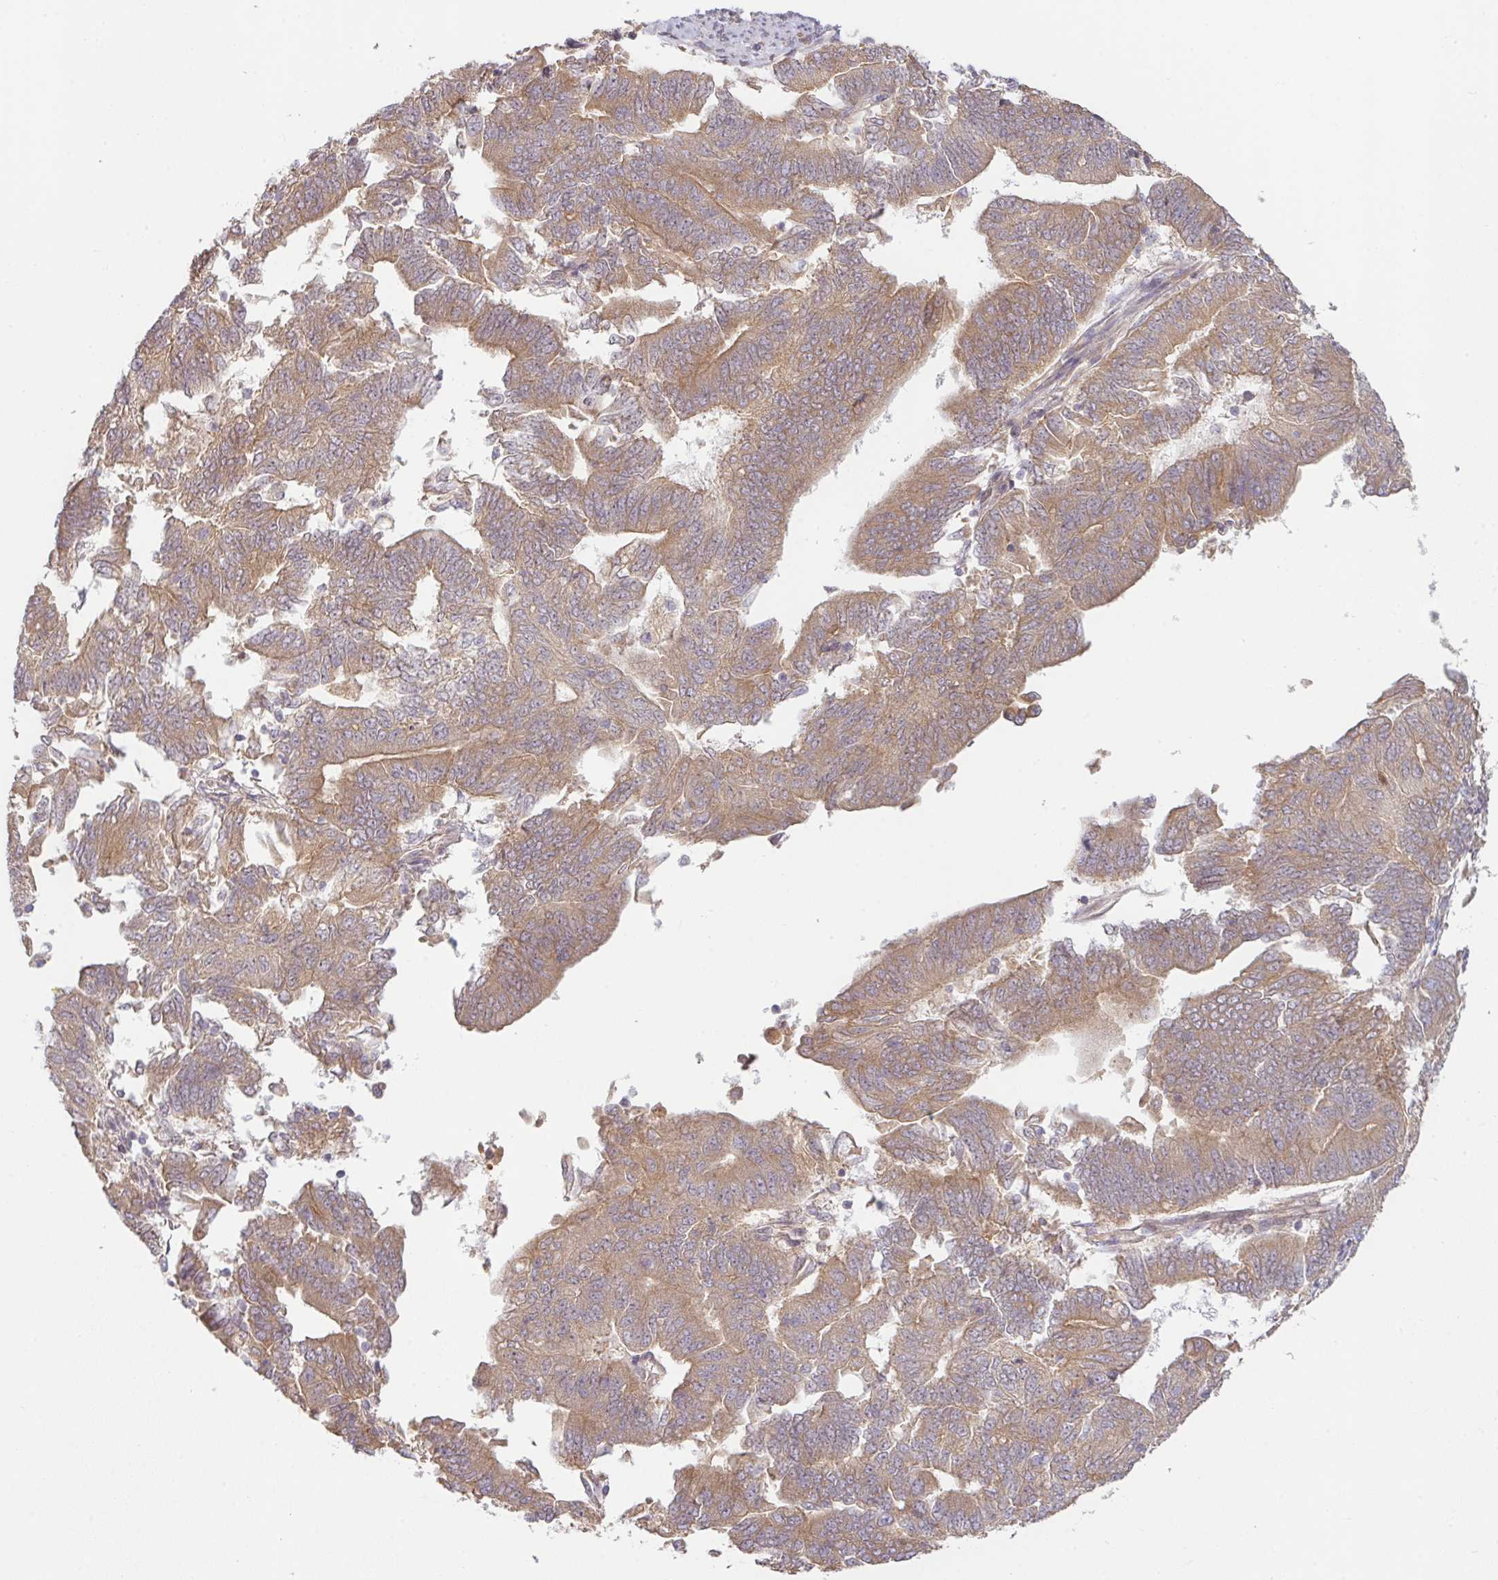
{"staining": {"intensity": "moderate", "quantity": ">75%", "location": "cytoplasmic/membranous"}, "tissue": "endometrial cancer", "cell_type": "Tumor cells", "image_type": "cancer", "snomed": [{"axis": "morphology", "description": "Adenocarcinoma, NOS"}, {"axis": "topography", "description": "Endometrium"}], "caption": "The photomicrograph reveals immunohistochemical staining of adenocarcinoma (endometrial). There is moderate cytoplasmic/membranous positivity is seen in about >75% of tumor cells.", "gene": "RNF31", "patient": {"sex": "female", "age": 70}}